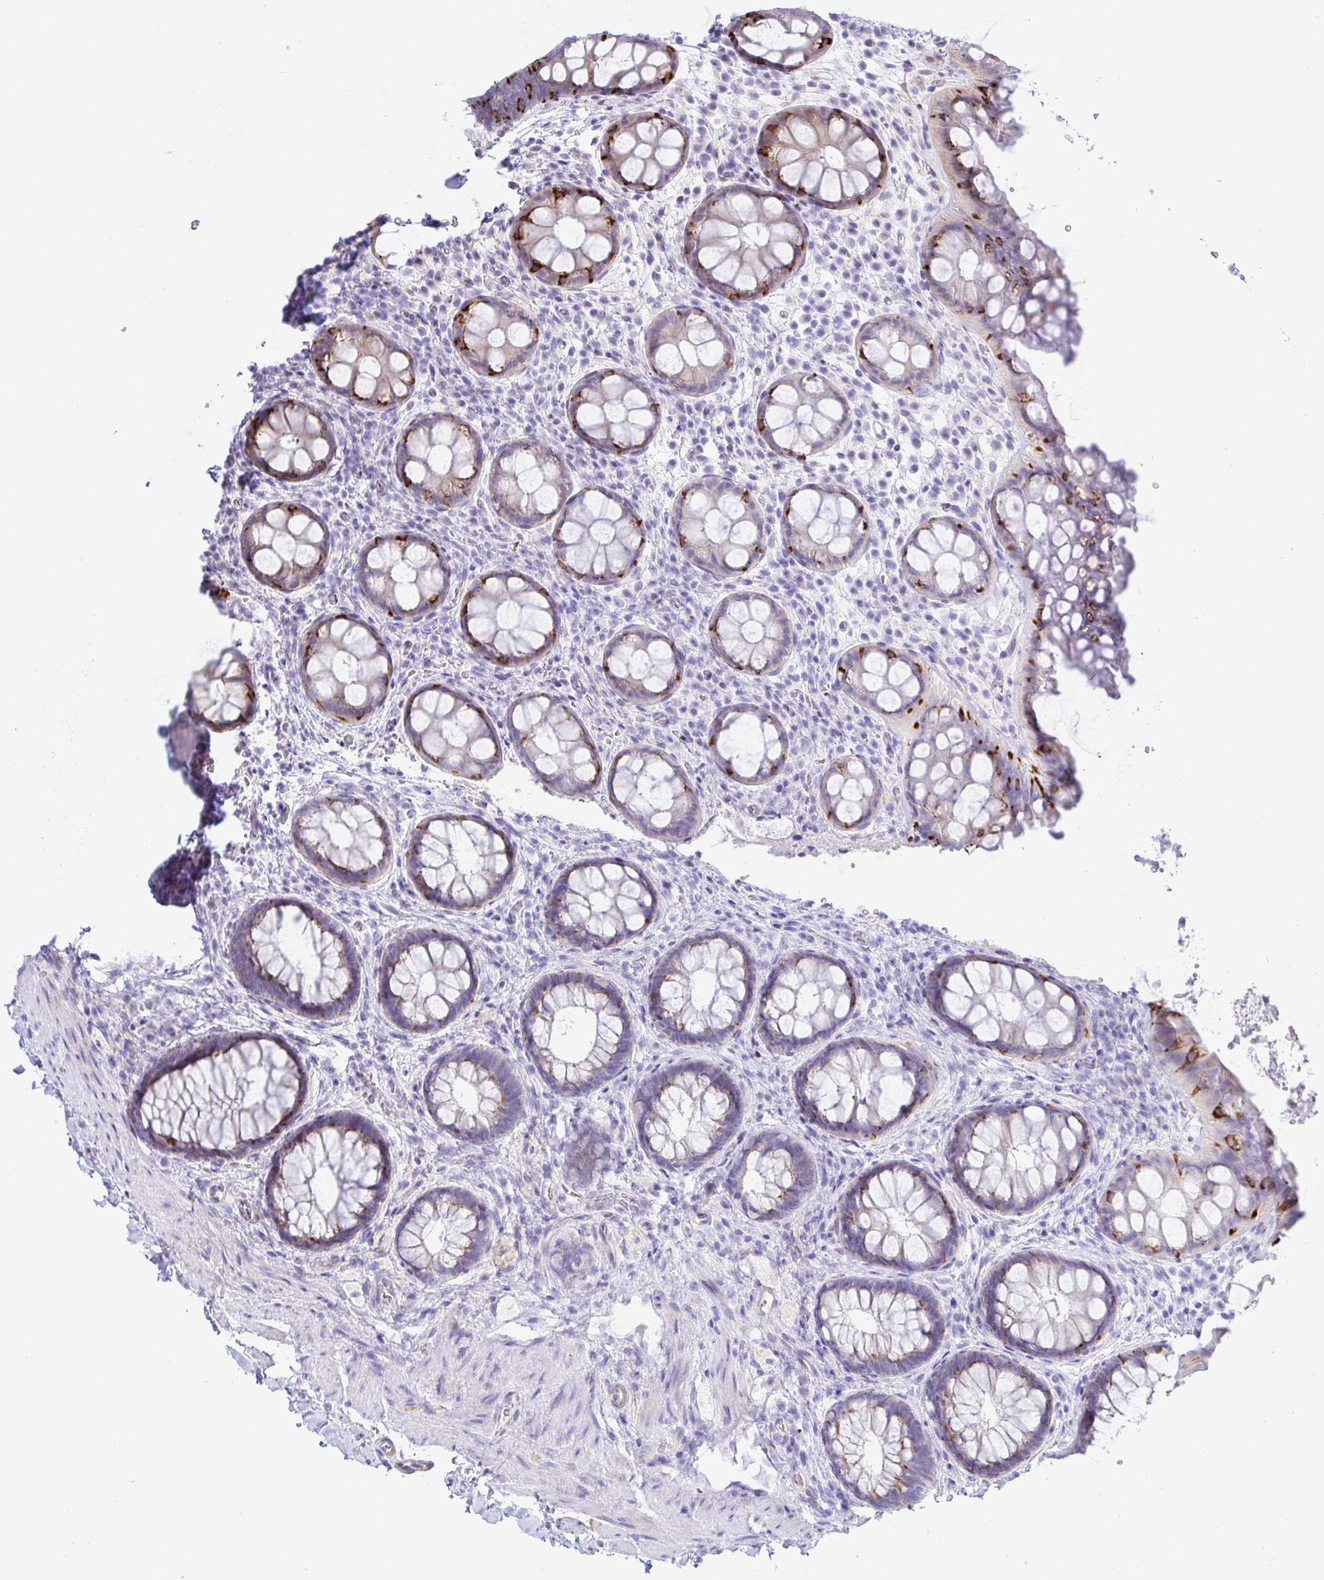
{"staining": {"intensity": "strong", "quantity": "25%-75%", "location": "cytoplasmic/membranous"}, "tissue": "rectum", "cell_type": "Glandular cells", "image_type": "normal", "snomed": [{"axis": "morphology", "description": "Normal tissue, NOS"}, {"axis": "topography", "description": "Rectum"}], "caption": "Immunohistochemical staining of unremarkable rectum displays strong cytoplasmic/membranous protein expression in approximately 25%-75% of glandular cells. (DAB (3,3'-diaminobenzidine) = brown stain, brightfield microscopy at high magnification).", "gene": "PINLYP", "patient": {"sex": "female", "age": 69}}